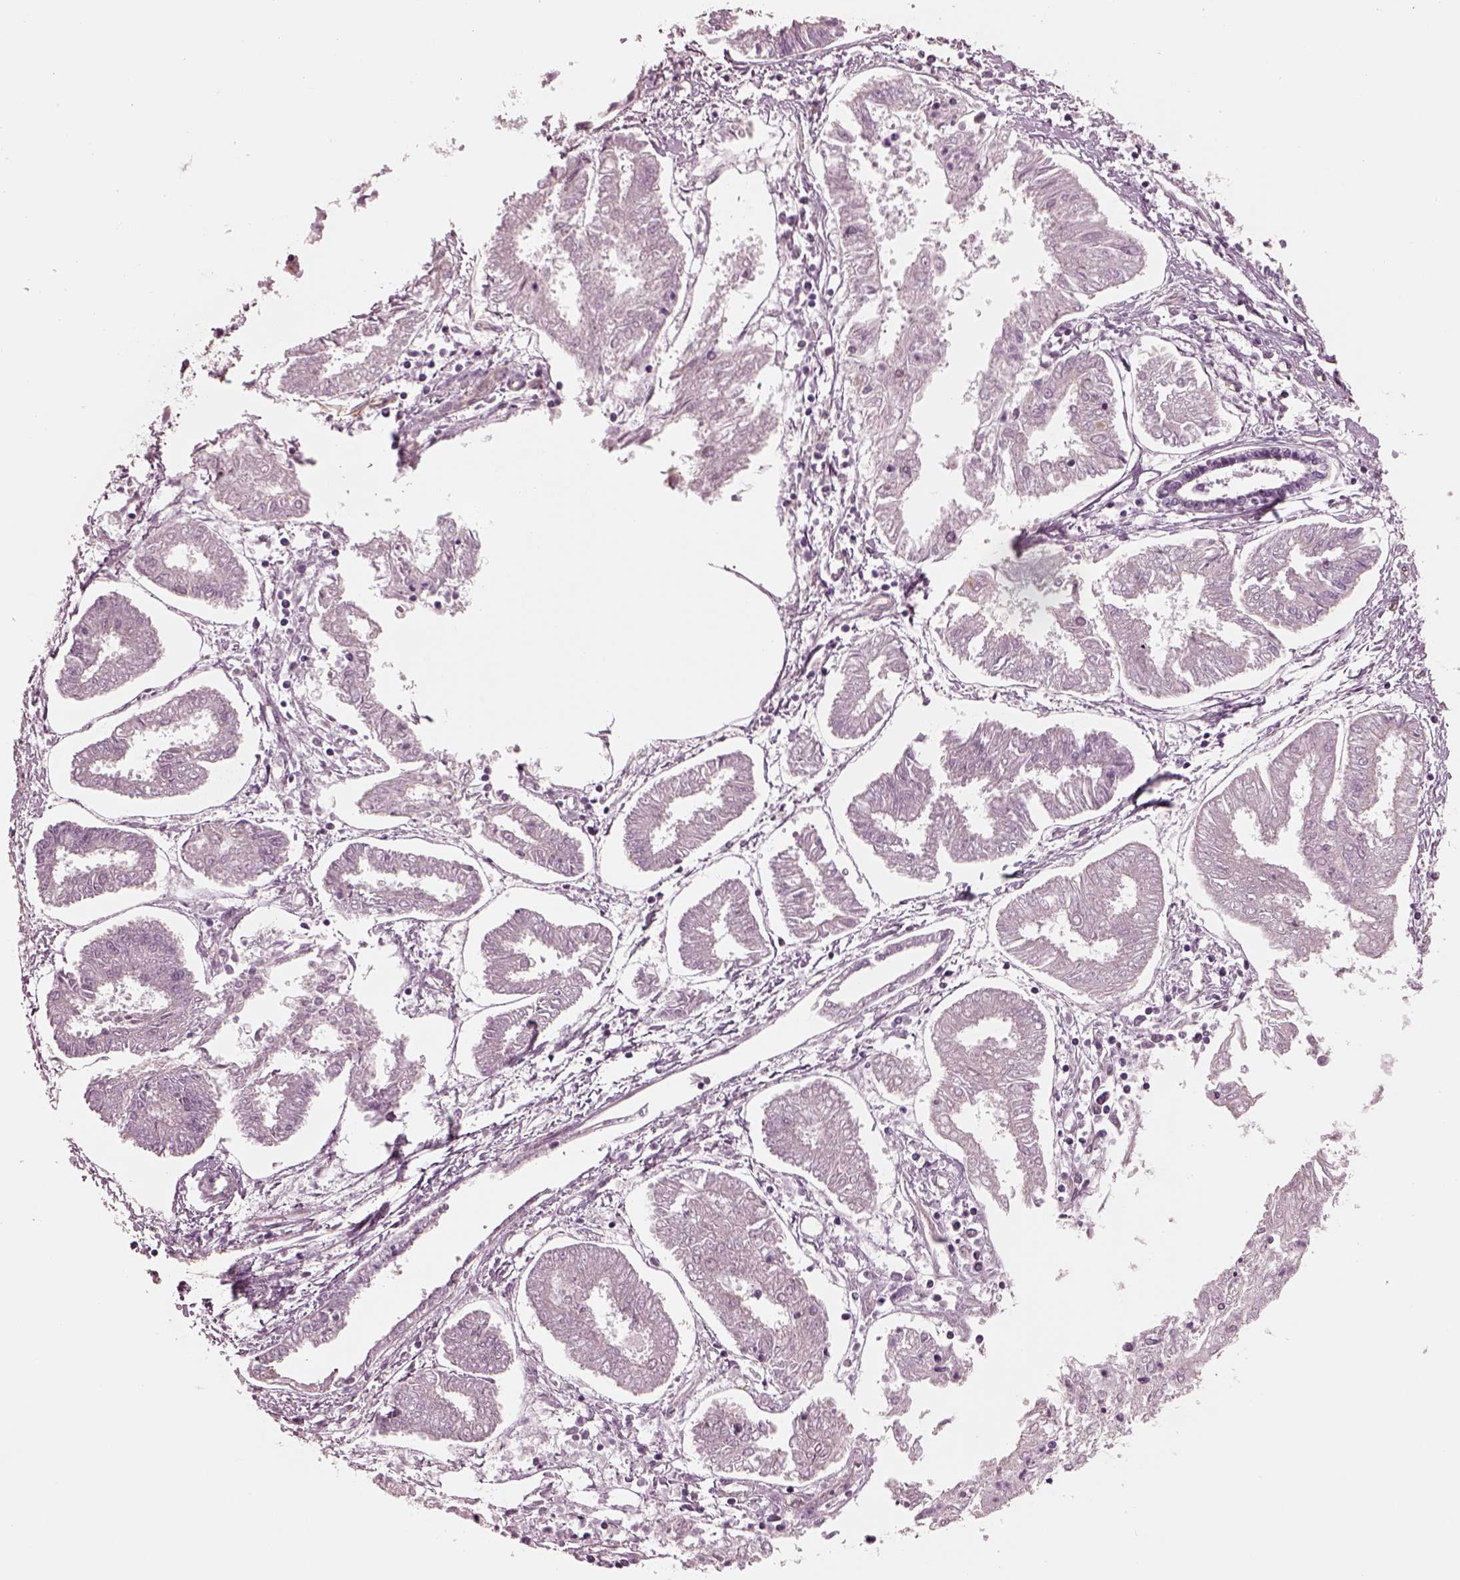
{"staining": {"intensity": "moderate", "quantity": "<25%", "location": "cytoplasmic/membranous"}, "tissue": "endometrial cancer", "cell_type": "Tumor cells", "image_type": "cancer", "snomed": [{"axis": "morphology", "description": "Adenocarcinoma, NOS"}, {"axis": "topography", "description": "Endometrium"}], "caption": "High-power microscopy captured an IHC micrograph of endometrial adenocarcinoma, revealing moderate cytoplasmic/membranous expression in about <25% of tumor cells.", "gene": "ODAD1", "patient": {"sex": "female", "age": 68}}